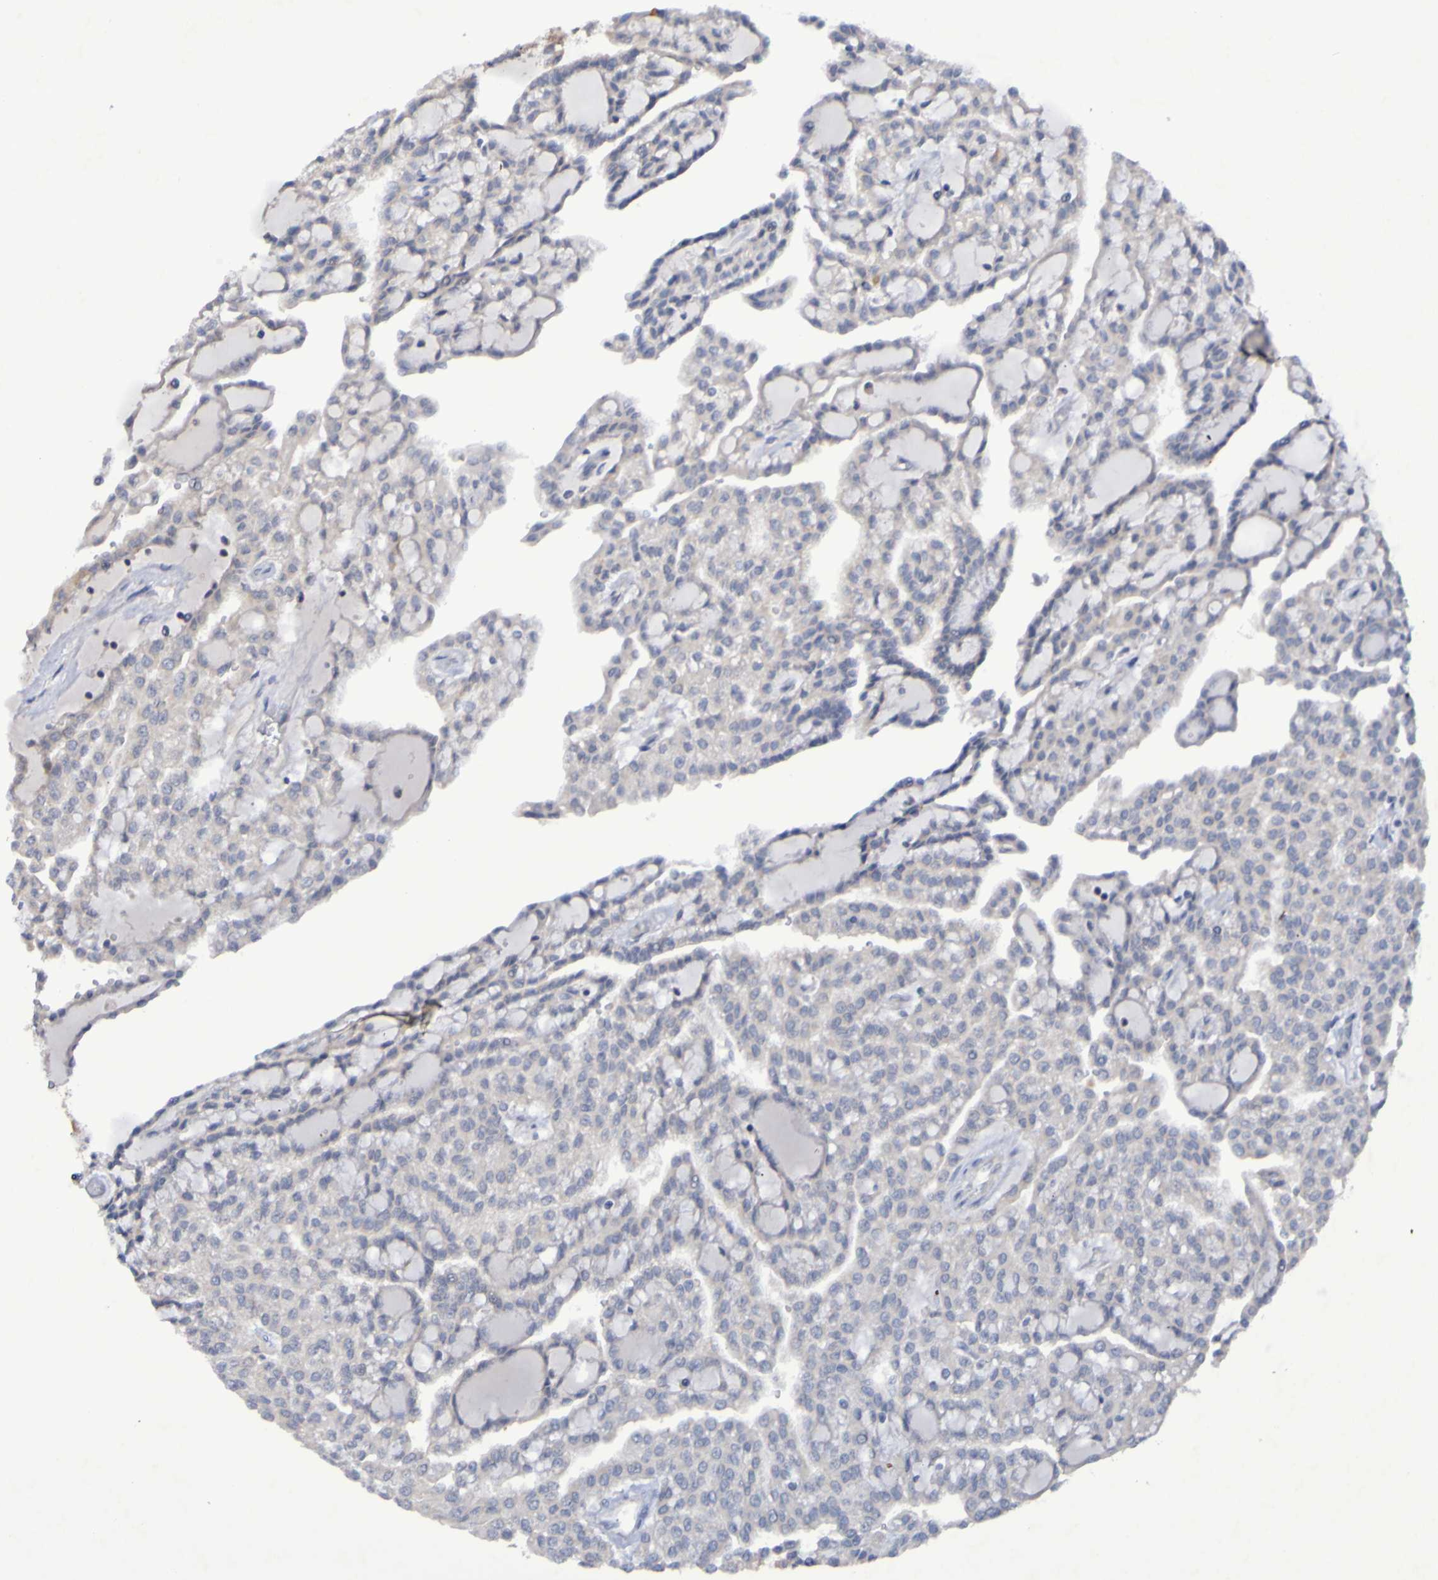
{"staining": {"intensity": "negative", "quantity": "none", "location": "none"}, "tissue": "renal cancer", "cell_type": "Tumor cells", "image_type": "cancer", "snomed": [{"axis": "morphology", "description": "Adenocarcinoma, NOS"}, {"axis": "topography", "description": "Kidney"}], "caption": "Tumor cells are negative for protein expression in human renal cancer (adenocarcinoma).", "gene": "PTP4A2", "patient": {"sex": "male", "age": 63}}